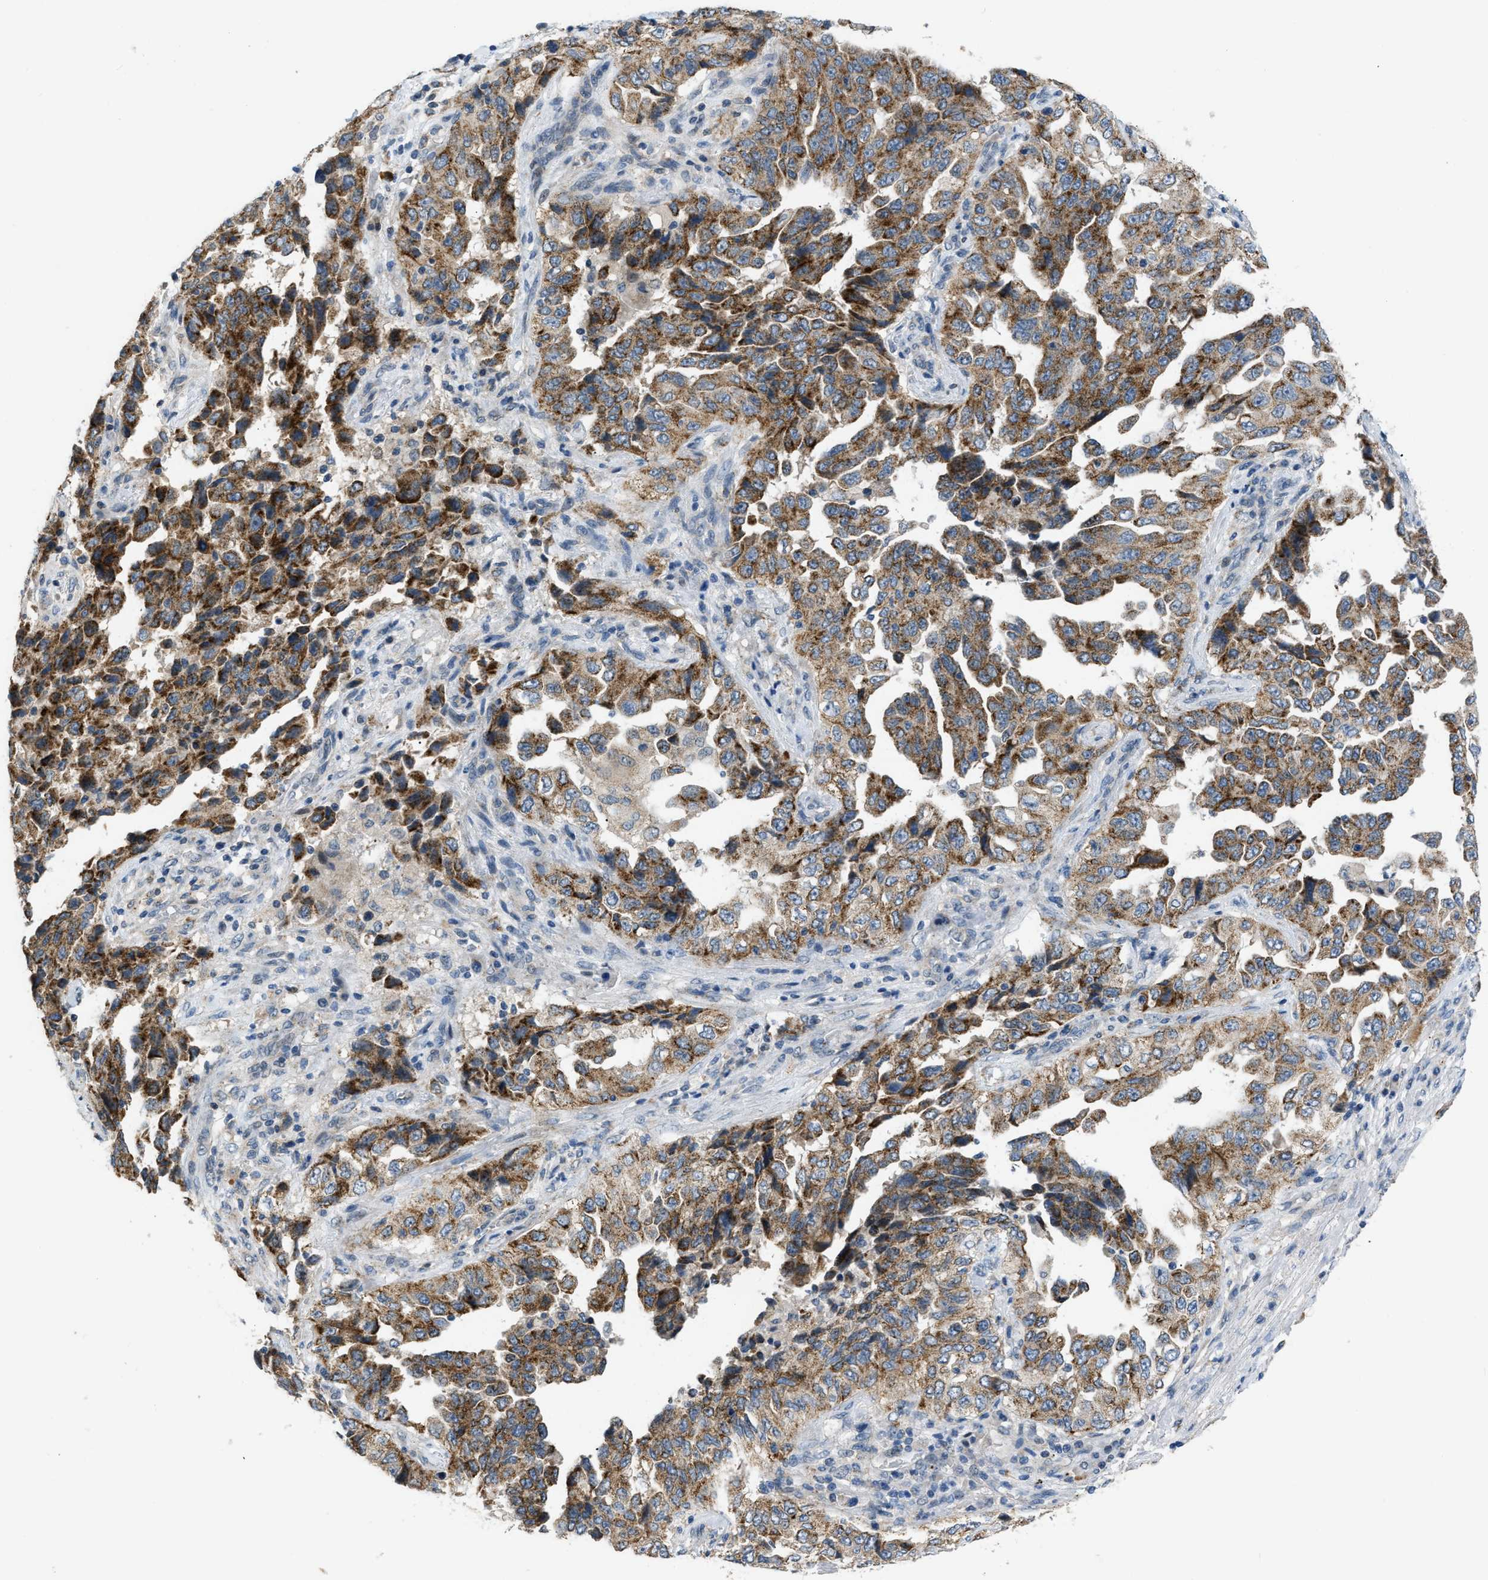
{"staining": {"intensity": "moderate", "quantity": ">75%", "location": "cytoplasmic/membranous"}, "tissue": "lung cancer", "cell_type": "Tumor cells", "image_type": "cancer", "snomed": [{"axis": "morphology", "description": "Adenocarcinoma, NOS"}, {"axis": "topography", "description": "Lung"}], "caption": "The histopathology image exhibits a brown stain indicating the presence of a protein in the cytoplasmic/membranous of tumor cells in lung adenocarcinoma.", "gene": "TOMM34", "patient": {"sex": "female", "age": 51}}